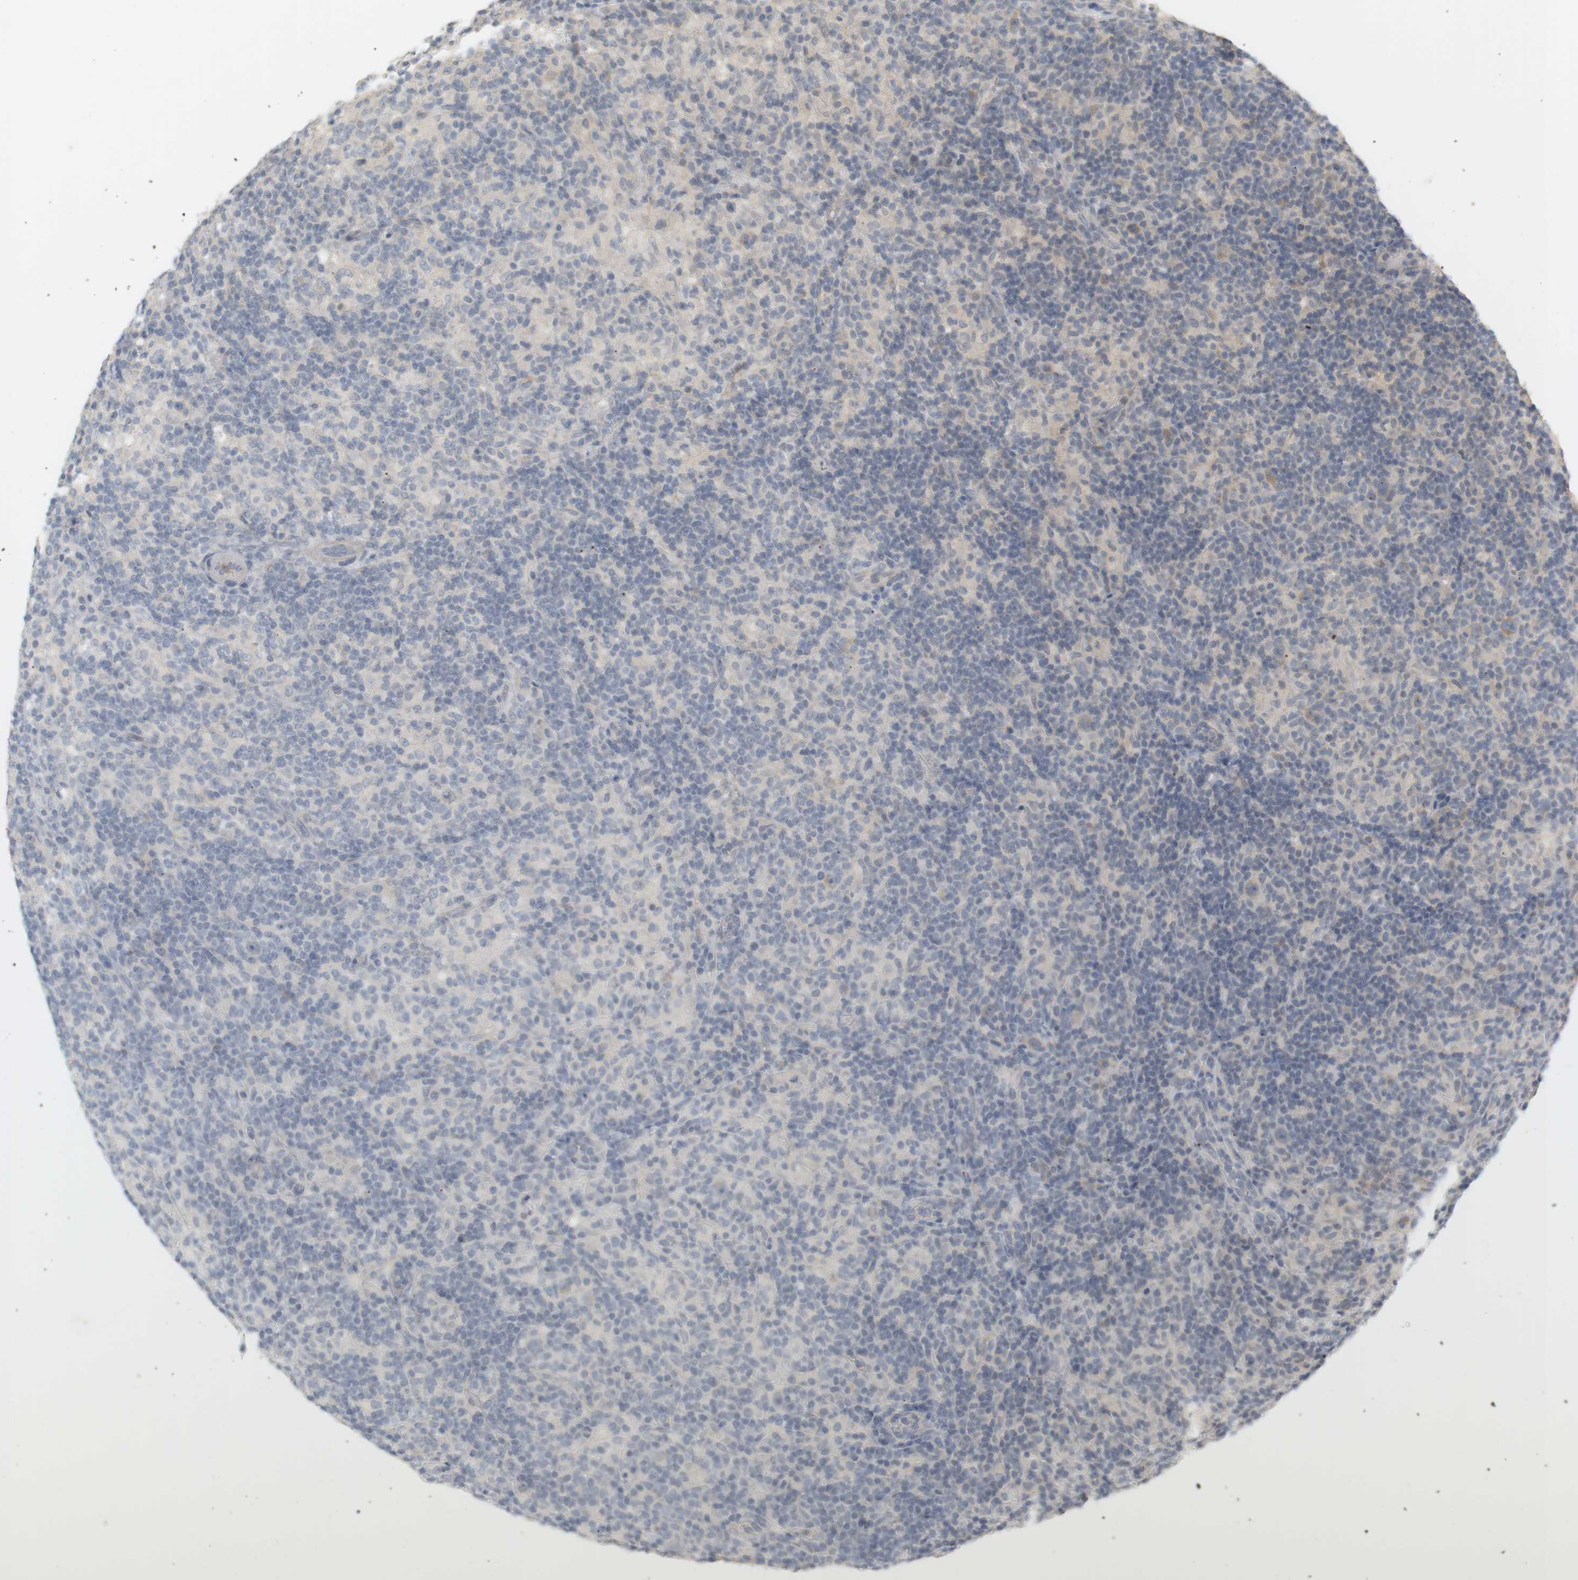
{"staining": {"intensity": "negative", "quantity": "none", "location": "none"}, "tissue": "lymphoma", "cell_type": "Tumor cells", "image_type": "cancer", "snomed": [{"axis": "morphology", "description": "Hodgkin's disease, NOS"}, {"axis": "topography", "description": "Lymph node"}], "caption": "The immunohistochemistry (IHC) image has no significant positivity in tumor cells of lymphoma tissue.", "gene": "RTN3", "patient": {"sex": "male", "age": 70}}